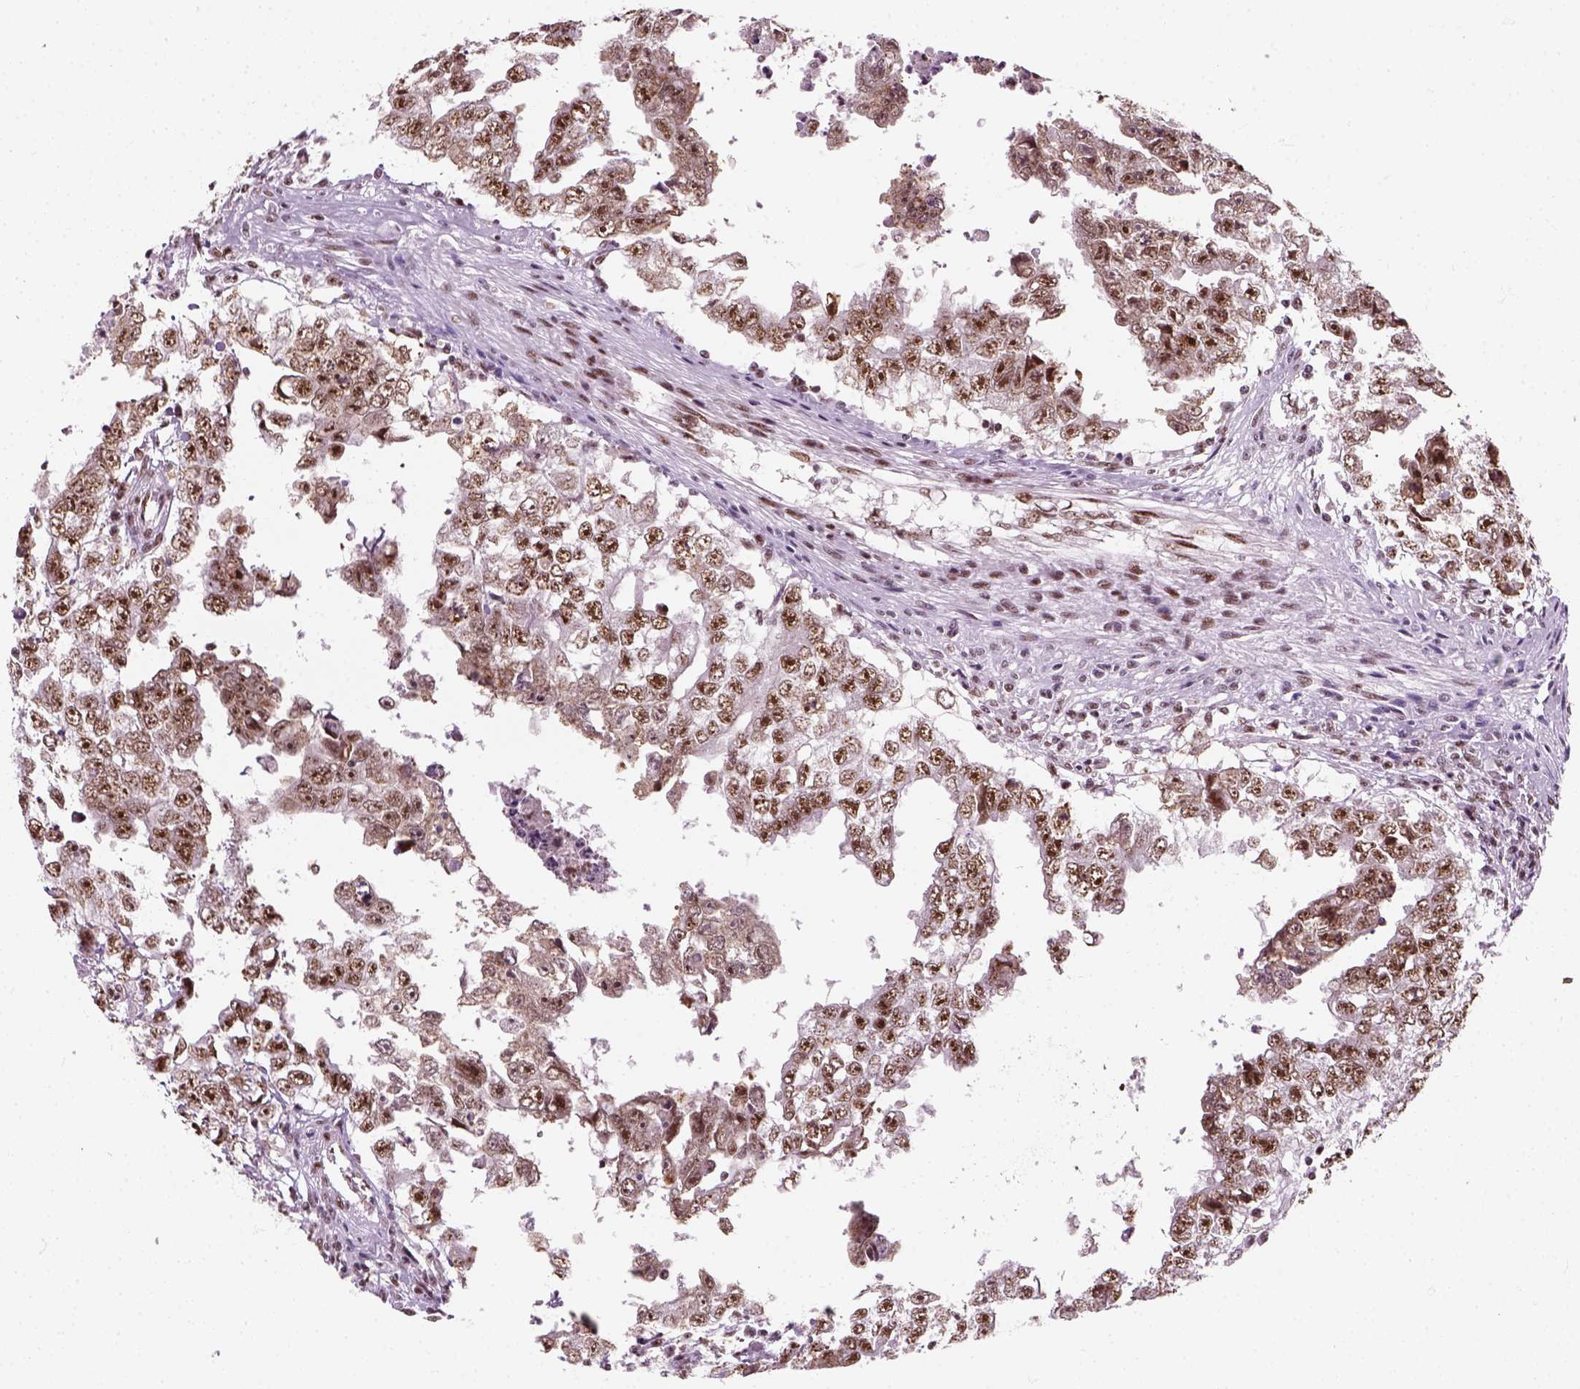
{"staining": {"intensity": "moderate", "quantity": ">75%", "location": "nuclear"}, "tissue": "testis cancer", "cell_type": "Tumor cells", "image_type": "cancer", "snomed": [{"axis": "morphology", "description": "Carcinoma, Embryonal, NOS"}, {"axis": "topography", "description": "Testis"}], "caption": "Testis embryonal carcinoma stained for a protein (brown) displays moderate nuclear positive expression in about >75% of tumor cells.", "gene": "GTF2F1", "patient": {"sex": "male", "age": 36}}